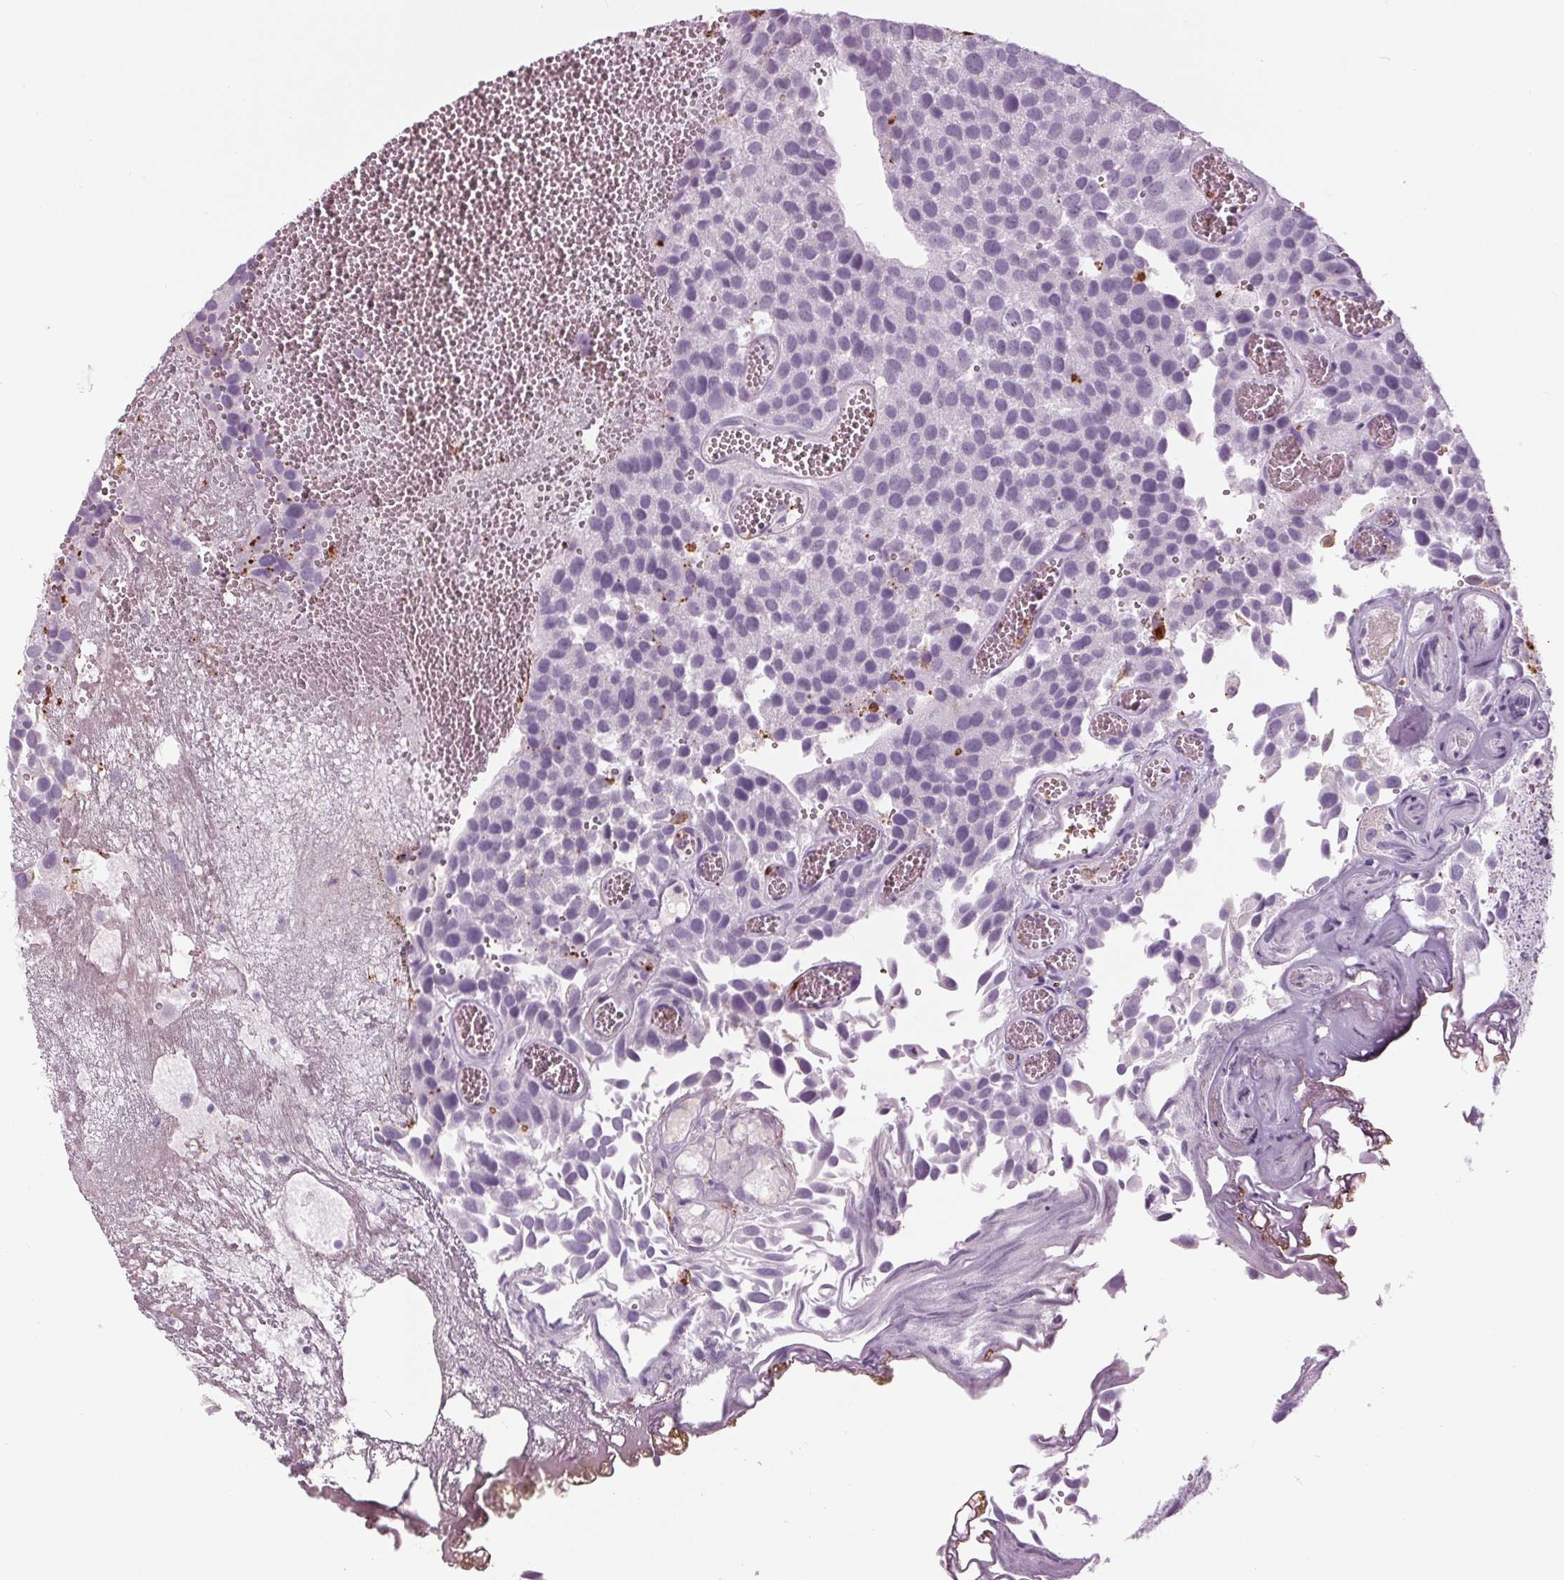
{"staining": {"intensity": "negative", "quantity": "none", "location": "none"}, "tissue": "urothelial cancer", "cell_type": "Tumor cells", "image_type": "cancer", "snomed": [{"axis": "morphology", "description": "Urothelial carcinoma, Low grade"}, {"axis": "topography", "description": "Urinary bladder"}], "caption": "Urothelial cancer was stained to show a protein in brown. There is no significant expression in tumor cells.", "gene": "CYP3A43", "patient": {"sex": "female", "age": 69}}